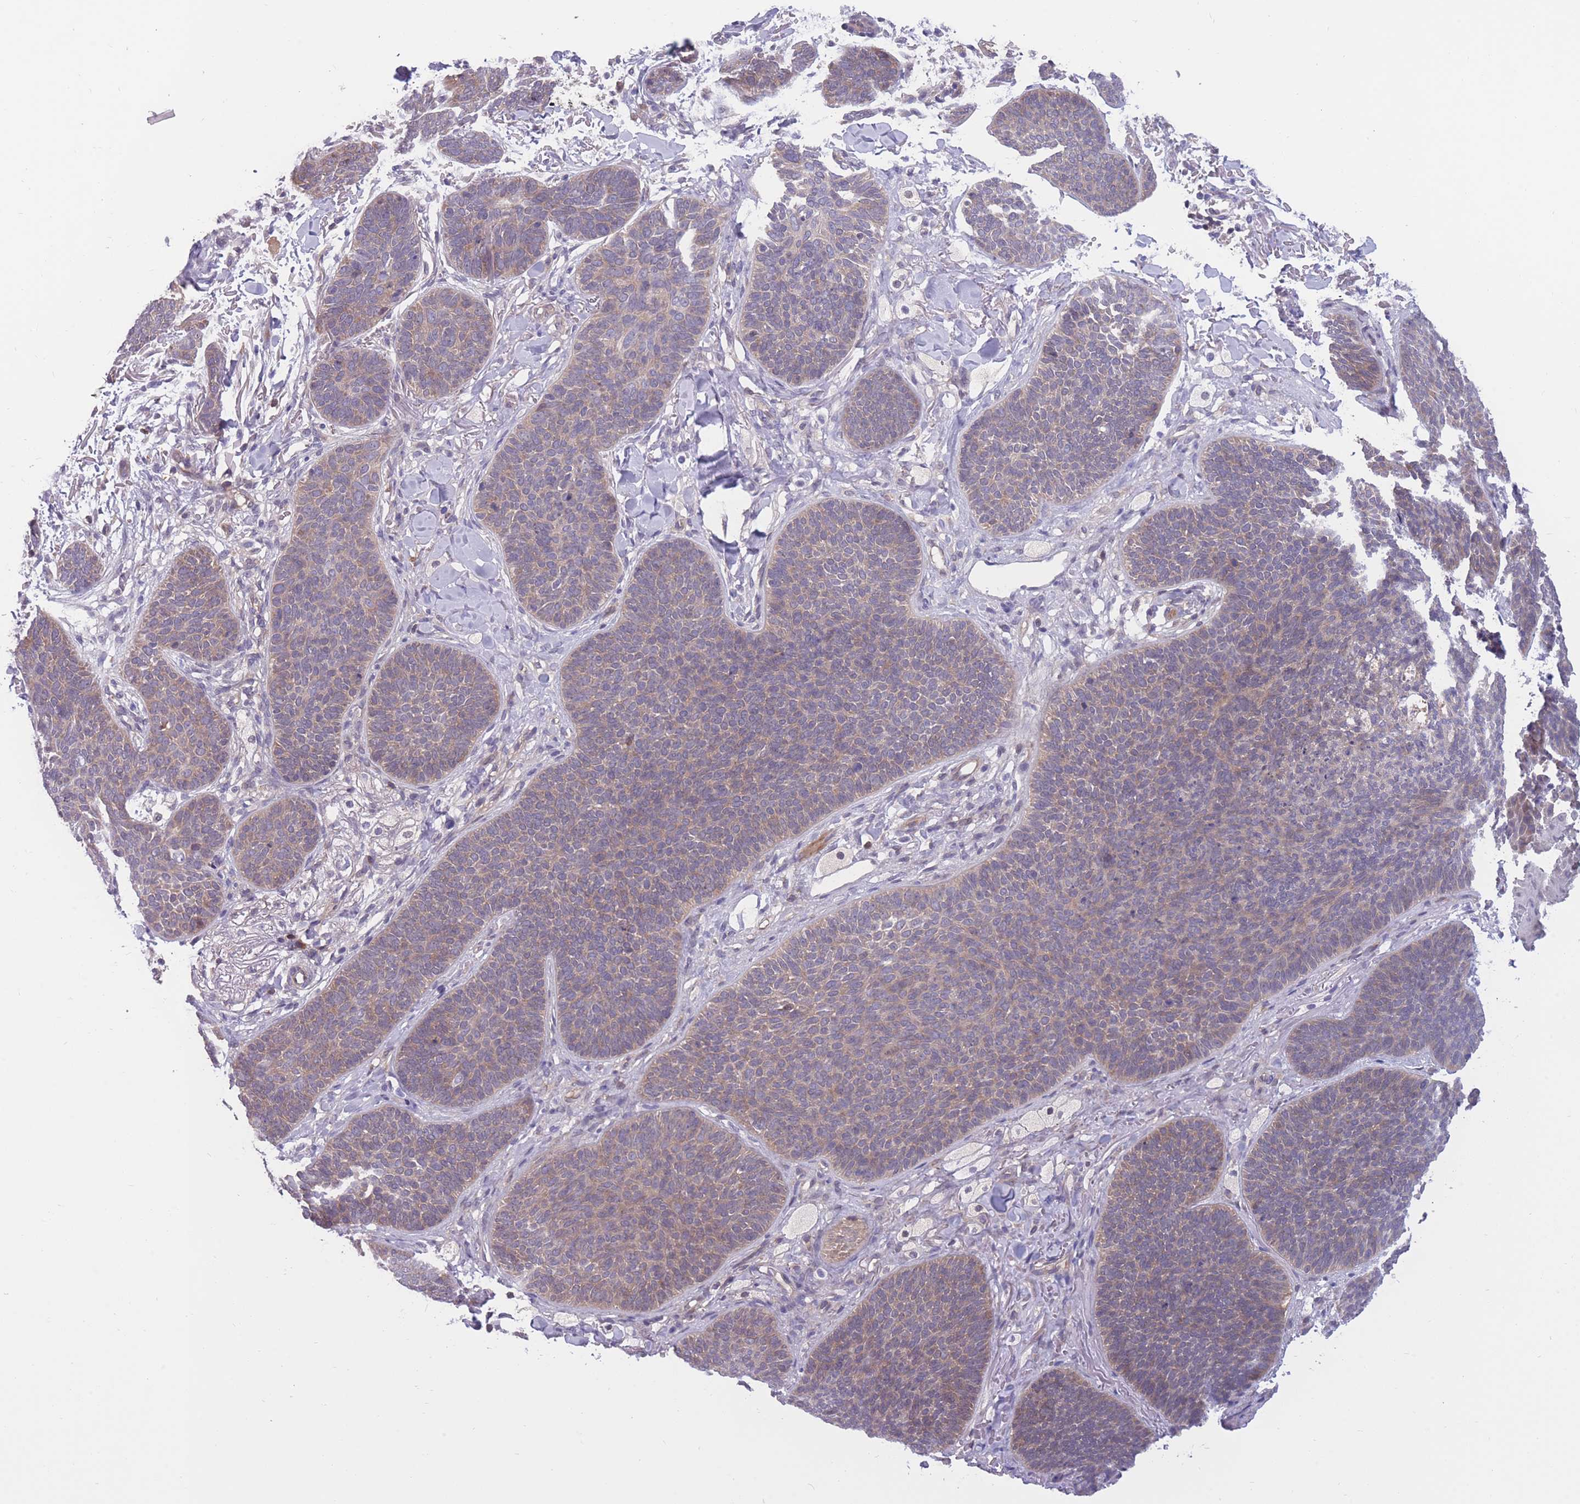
{"staining": {"intensity": "weak", "quantity": "25%-75%", "location": "cytoplasmic/membranous"}, "tissue": "skin cancer", "cell_type": "Tumor cells", "image_type": "cancer", "snomed": [{"axis": "morphology", "description": "Basal cell carcinoma"}, {"axis": "topography", "description": "Skin"}], "caption": "Skin basal cell carcinoma tissue demonstrates weak cytoplasmic/membranous staining in approximately 25%-75% of tumor cells", "gene": "UBE2N", "patient": {"sex": "male", "age": 85}}